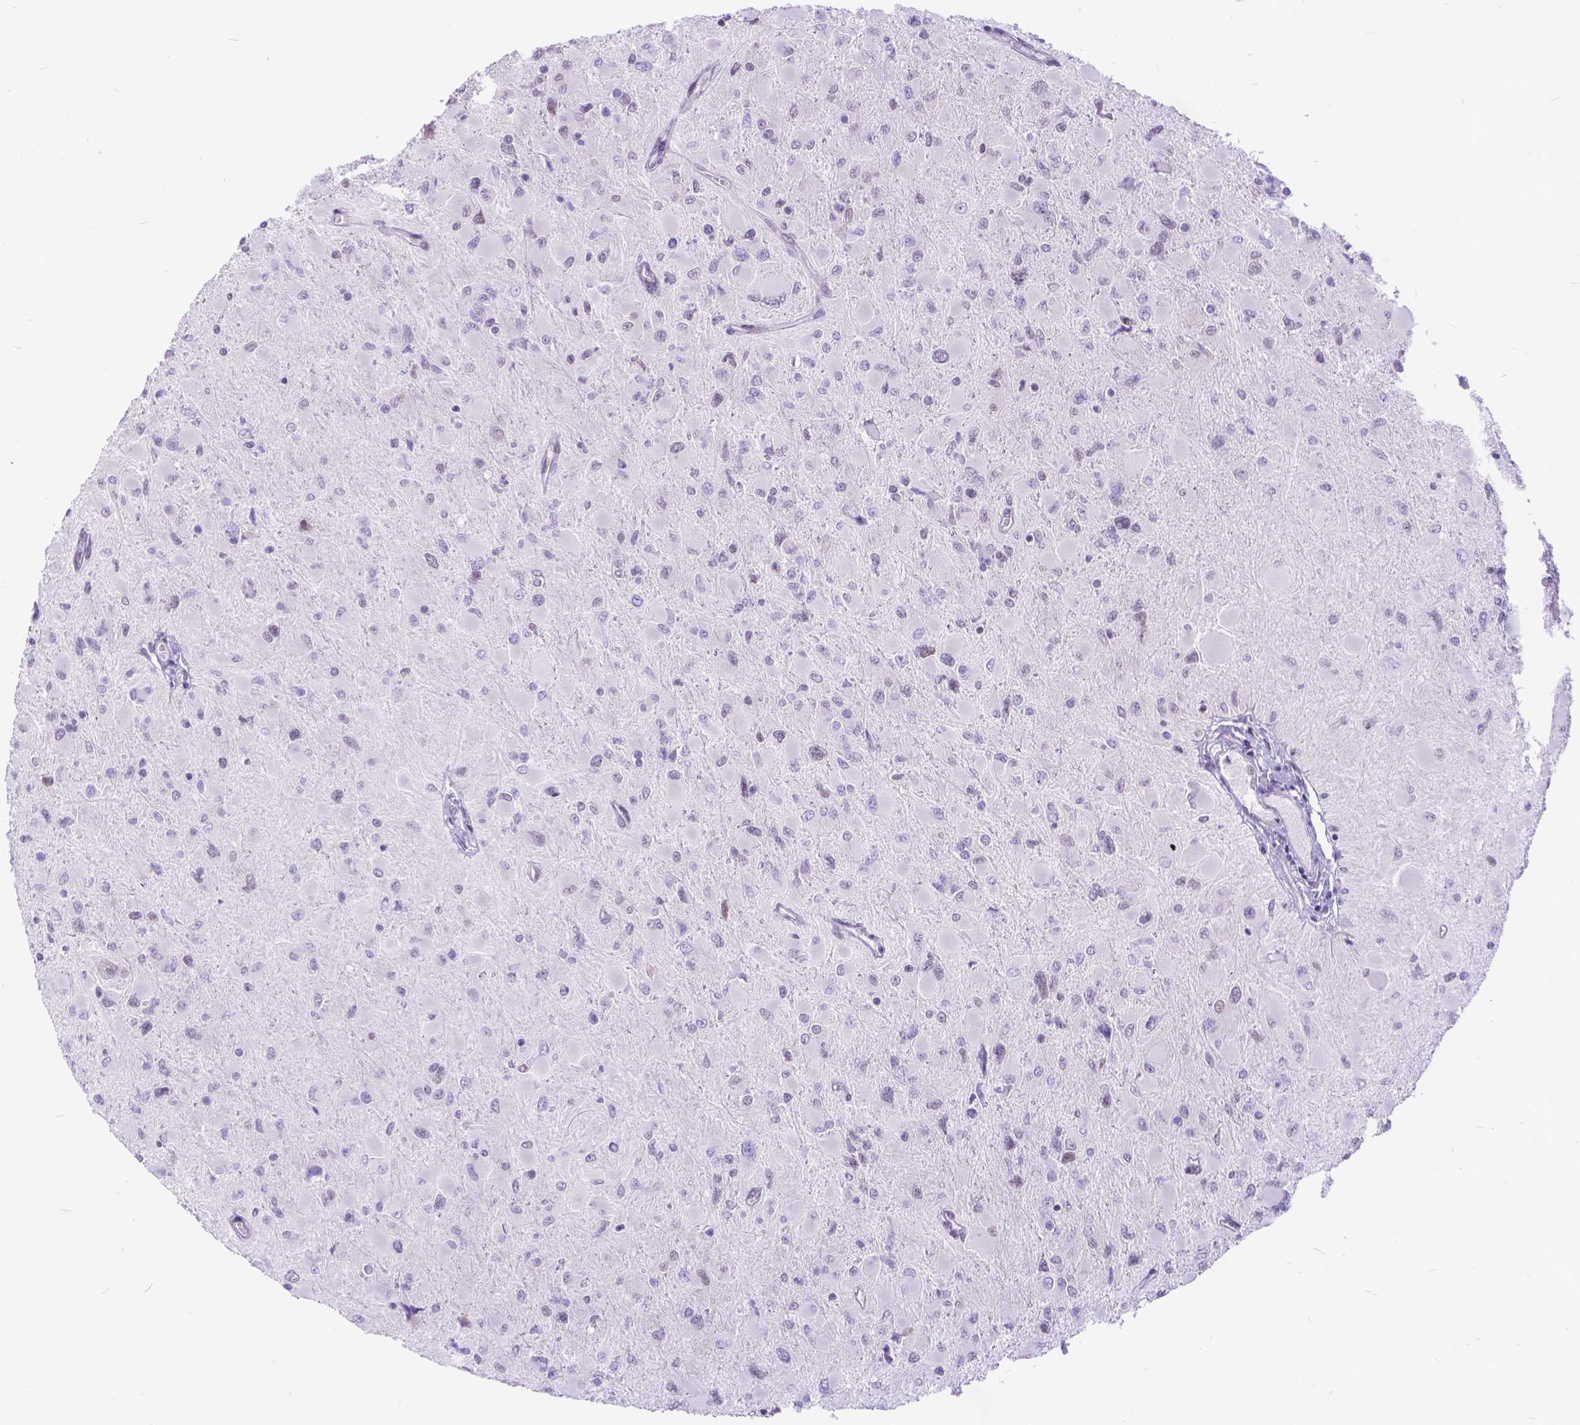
{"staining": {"intensity": "weak", "quantity": "<25%", "location": "nuclear"}, "tissue": "glioma", "cell_type": "Tumor cells", "image_type": "cancer", "snomed": [{"axis": "morphology", "description": "Glioma, malignant, High grade"}, {"axis": "topography", "description": "Cerebral cortex"}], "caption": "Tumor cells are negative for brown protein staining in glioma.", "gene": "FAM124B", "patient": {"sex": "female", "age": 36}}